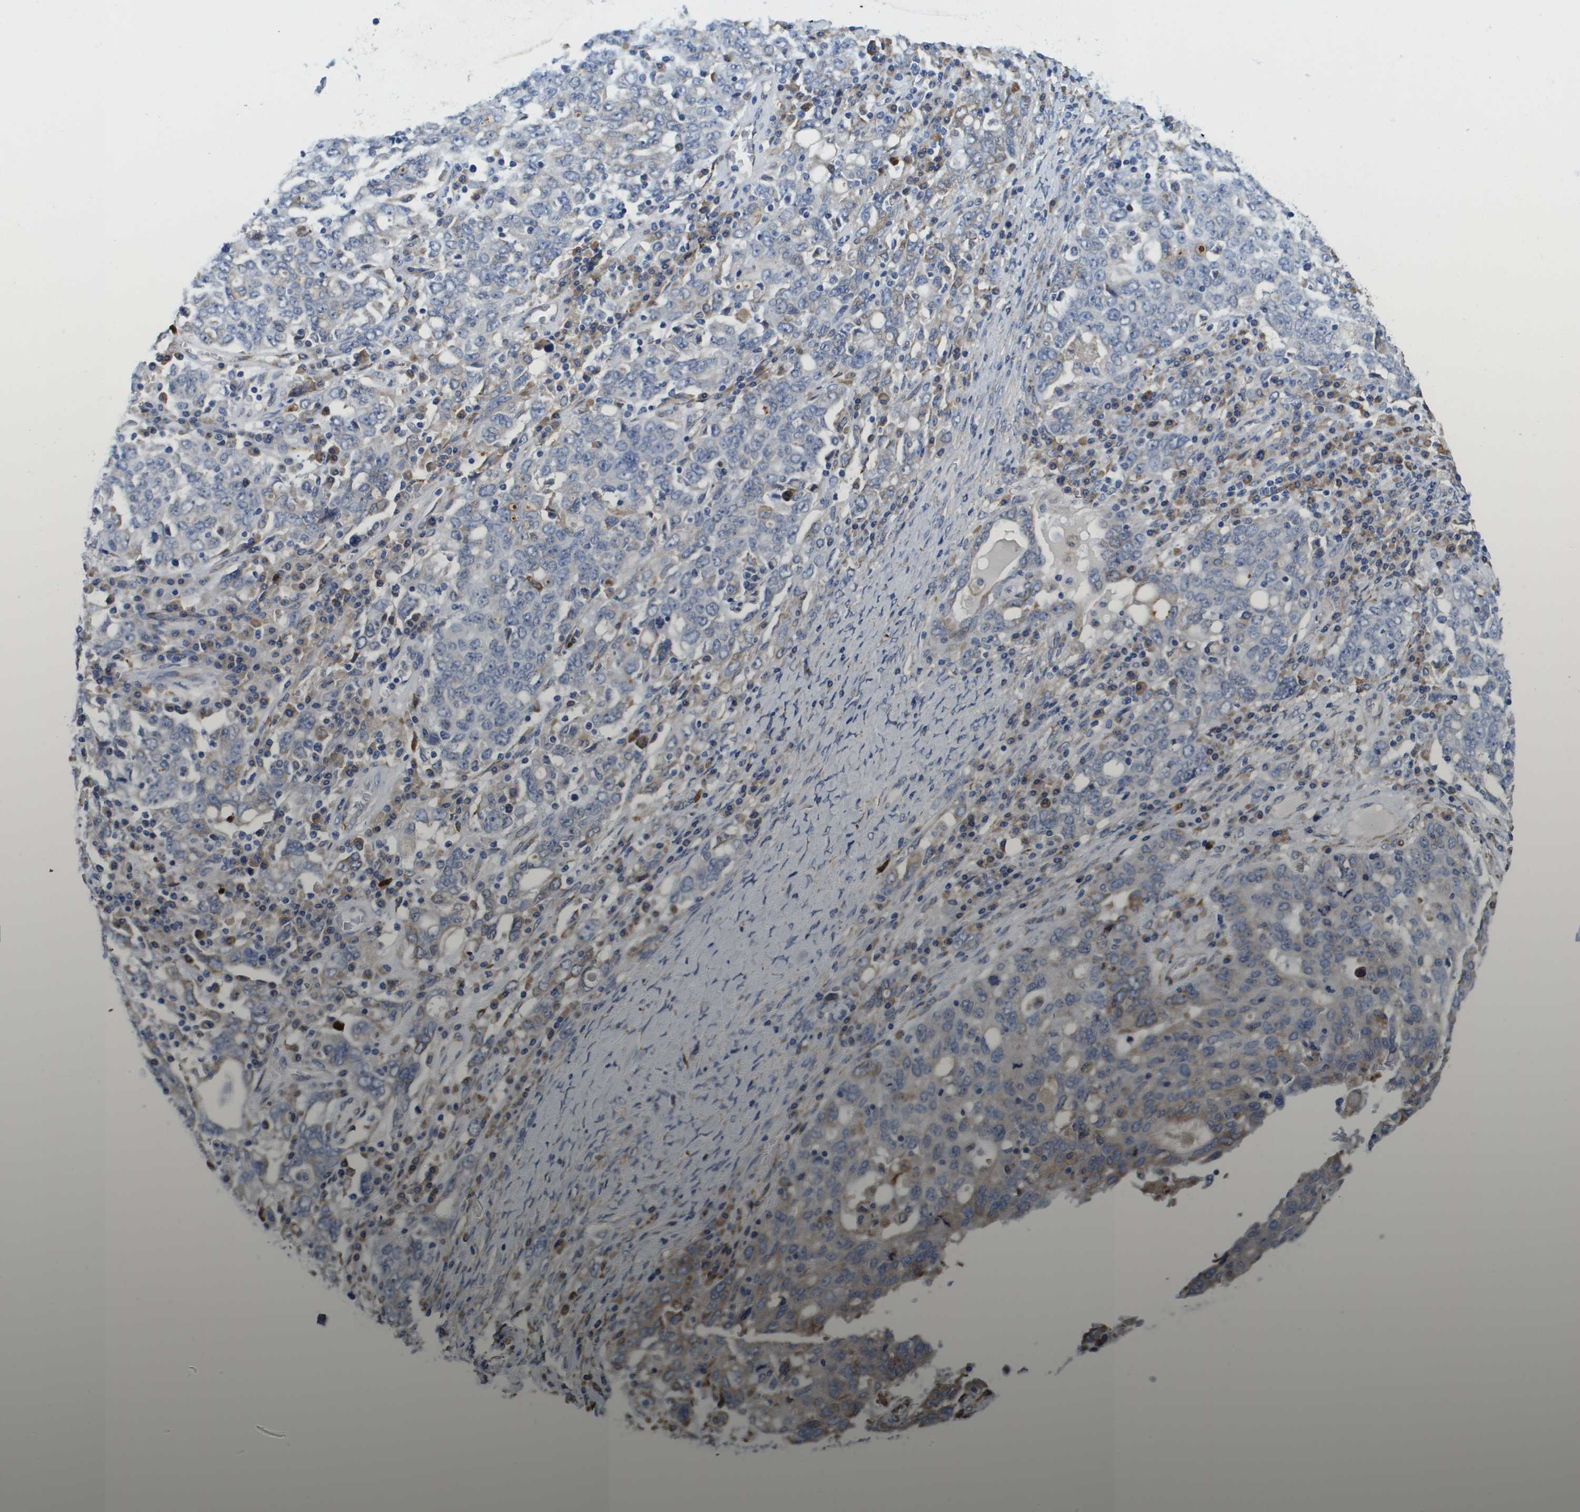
{"staining": {"intensity": "negative", "quantity": "none", "location": "none"}, "tissue": "ovarian cancer", "cell_type": "Tumor cells", "image_type": "cancer", "snomed": [{"axis": "morphology", "description": "Carcinoma, endometroid"}, {"axis": "topography", "description": "Ovary"}], "caption": "There is no significant staining in tumor cells of ovarian cancer (endometroid carcinoma).", "gene": "ST3GAL2", "patient": {"sex": "female", "age": 62}}